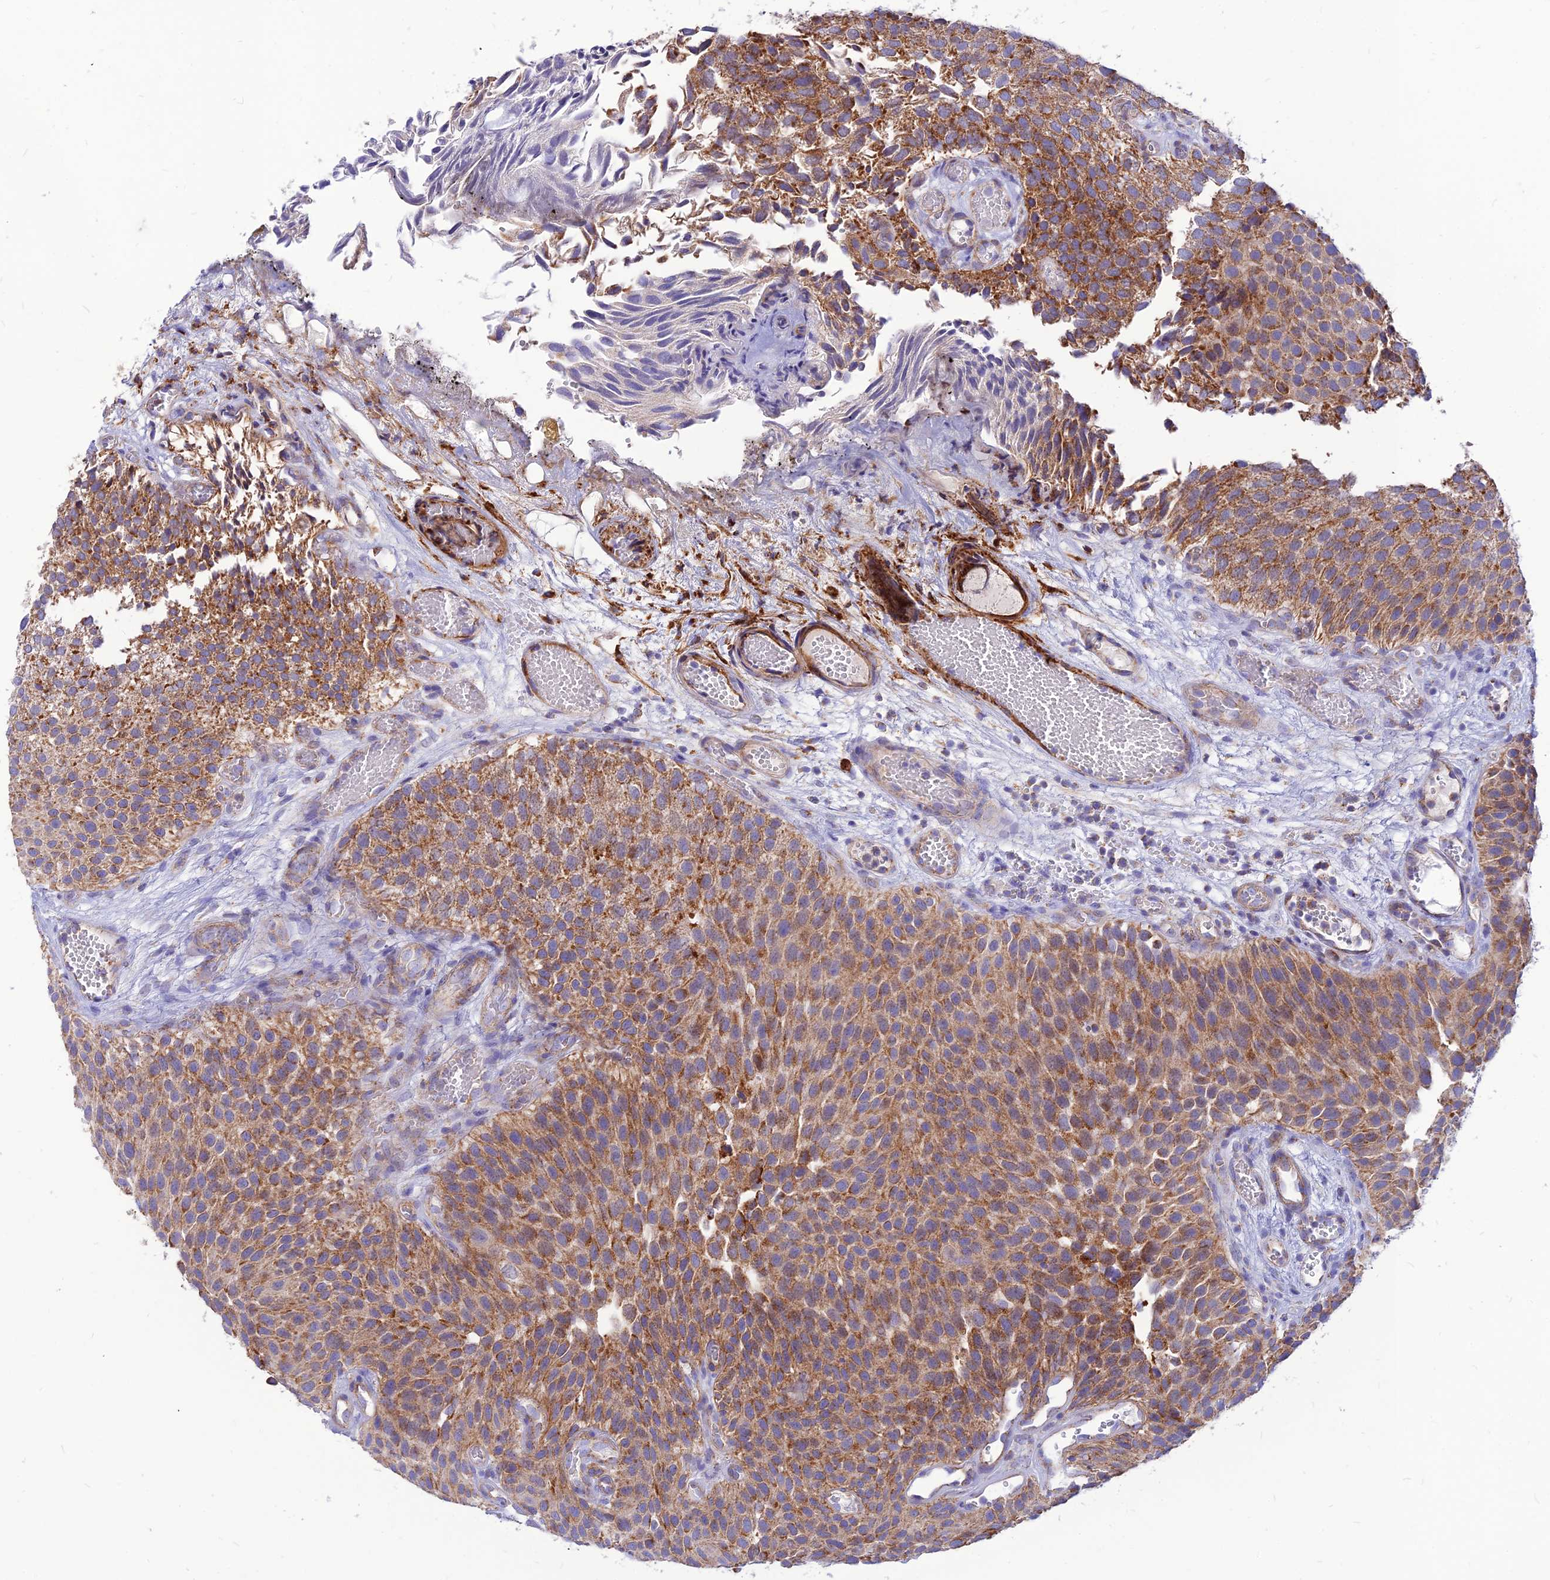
{"staining": {"intensity": "moderate", "quantity": ">75%", "location": "cytoplasmic/membranous"}, "tissue": "urothelial cancer", "cell_type": "Tumor cells", "image_type": "cancer", "snomed": [{"axis": "morphology", "description": "Urothelial carcinoma, Low grade"}, {"axis": "topography", "description": "Urinary bladder"}], "caption": "Urothelial cancer stained with a brown dye displays moderate cytoplasmic/membranous positive positivity in about >75% of tumor cells.", "gene": "ECI1", "patient": {"sex": "male", "age": 89}}